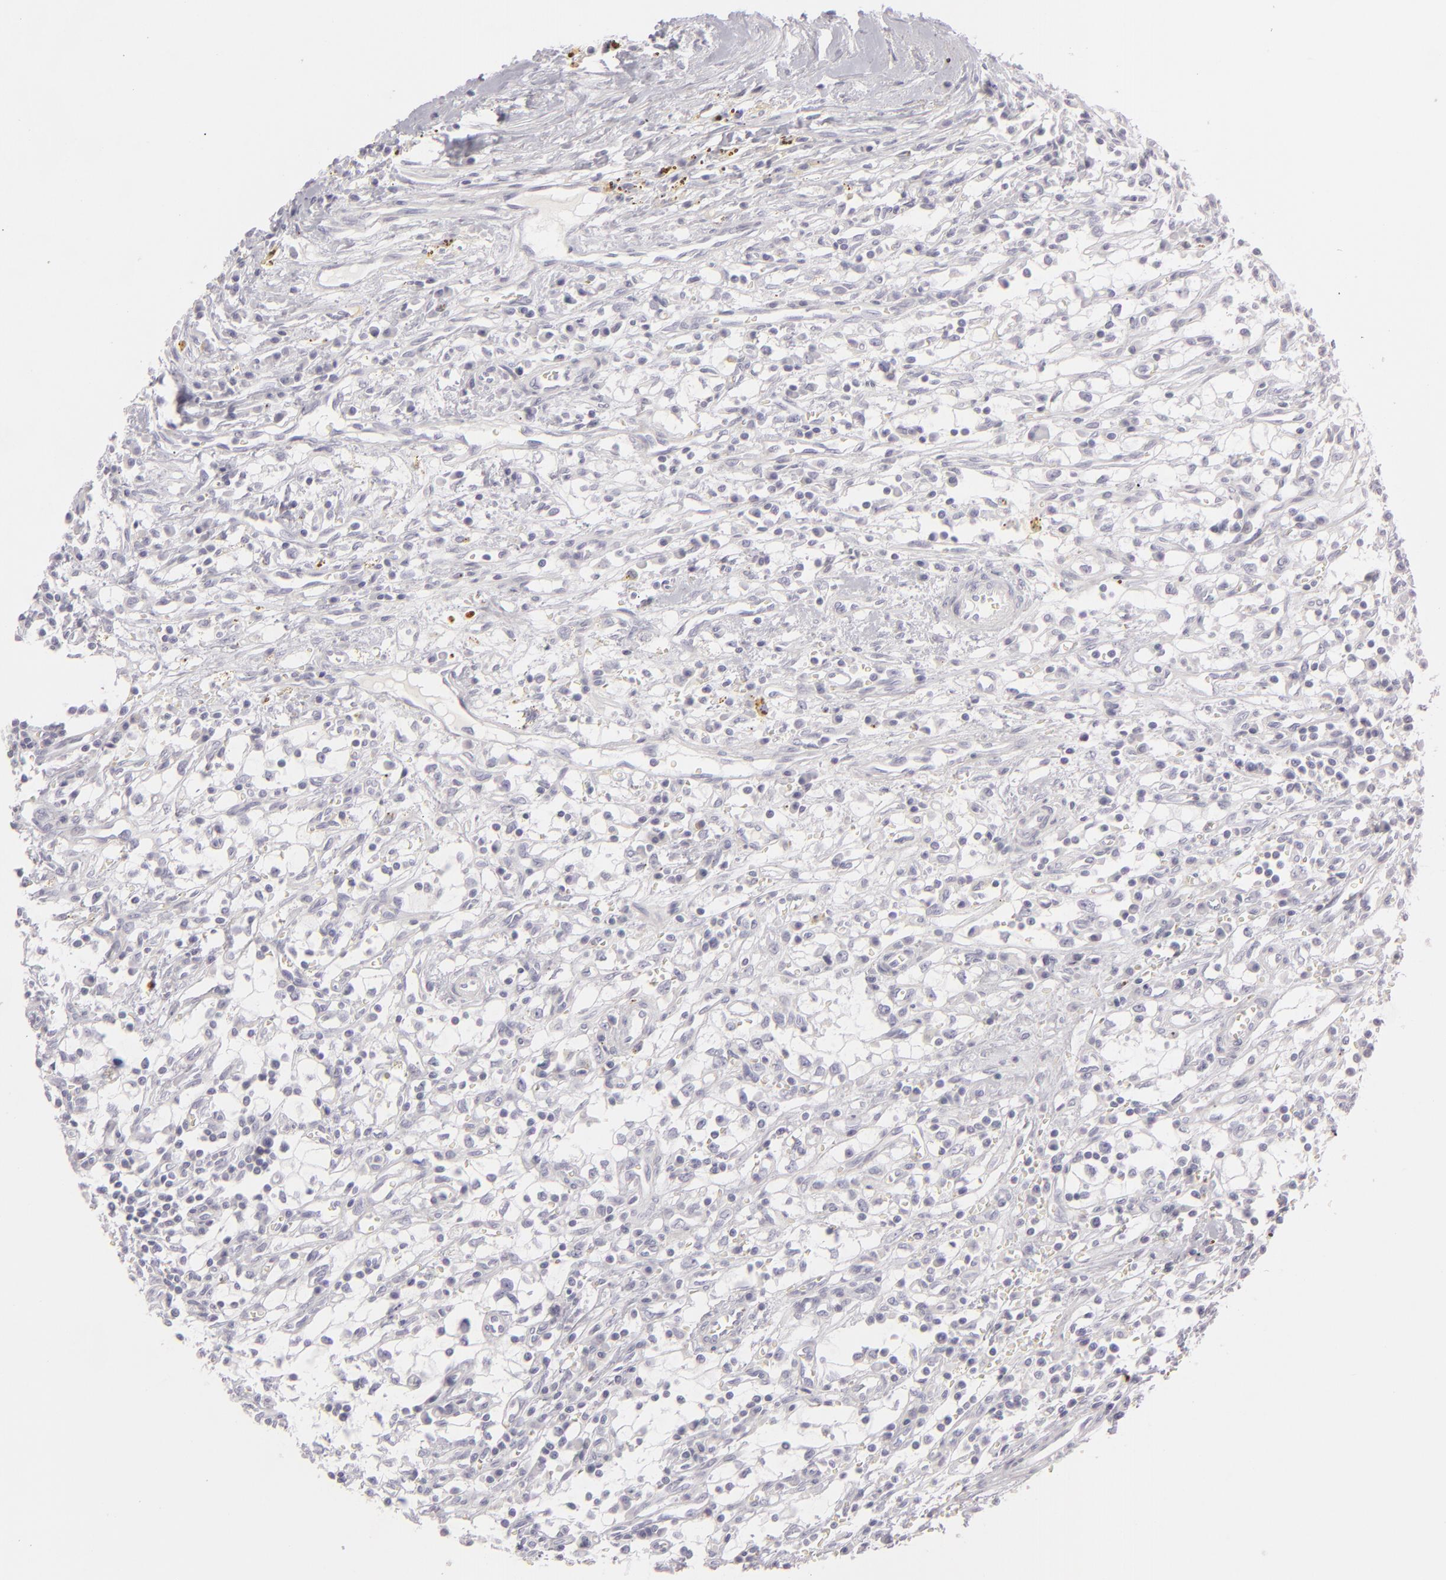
{"staining": {"intensity": "negative", "quantity": "none", "location": "none"}, "tissue": "renal cancer", "cell_type": "Tumor cells", "image_type": "cancer", "snomed": [{"axis": "morphology", "description": "Adenocarcinoma, NOS"}, {"axis": "topography", "description": "Kidney"}], "caption": "Immunohistochemistry of renal cancer (adenocarcinoma) displays no staining in tumor cells. (Brightfield microscopy of DAB (3,3'-diaminobenzidine) IHC at high magnification).", "gene": "CDX2", "patient": {"sex": "male", "age": 82}}